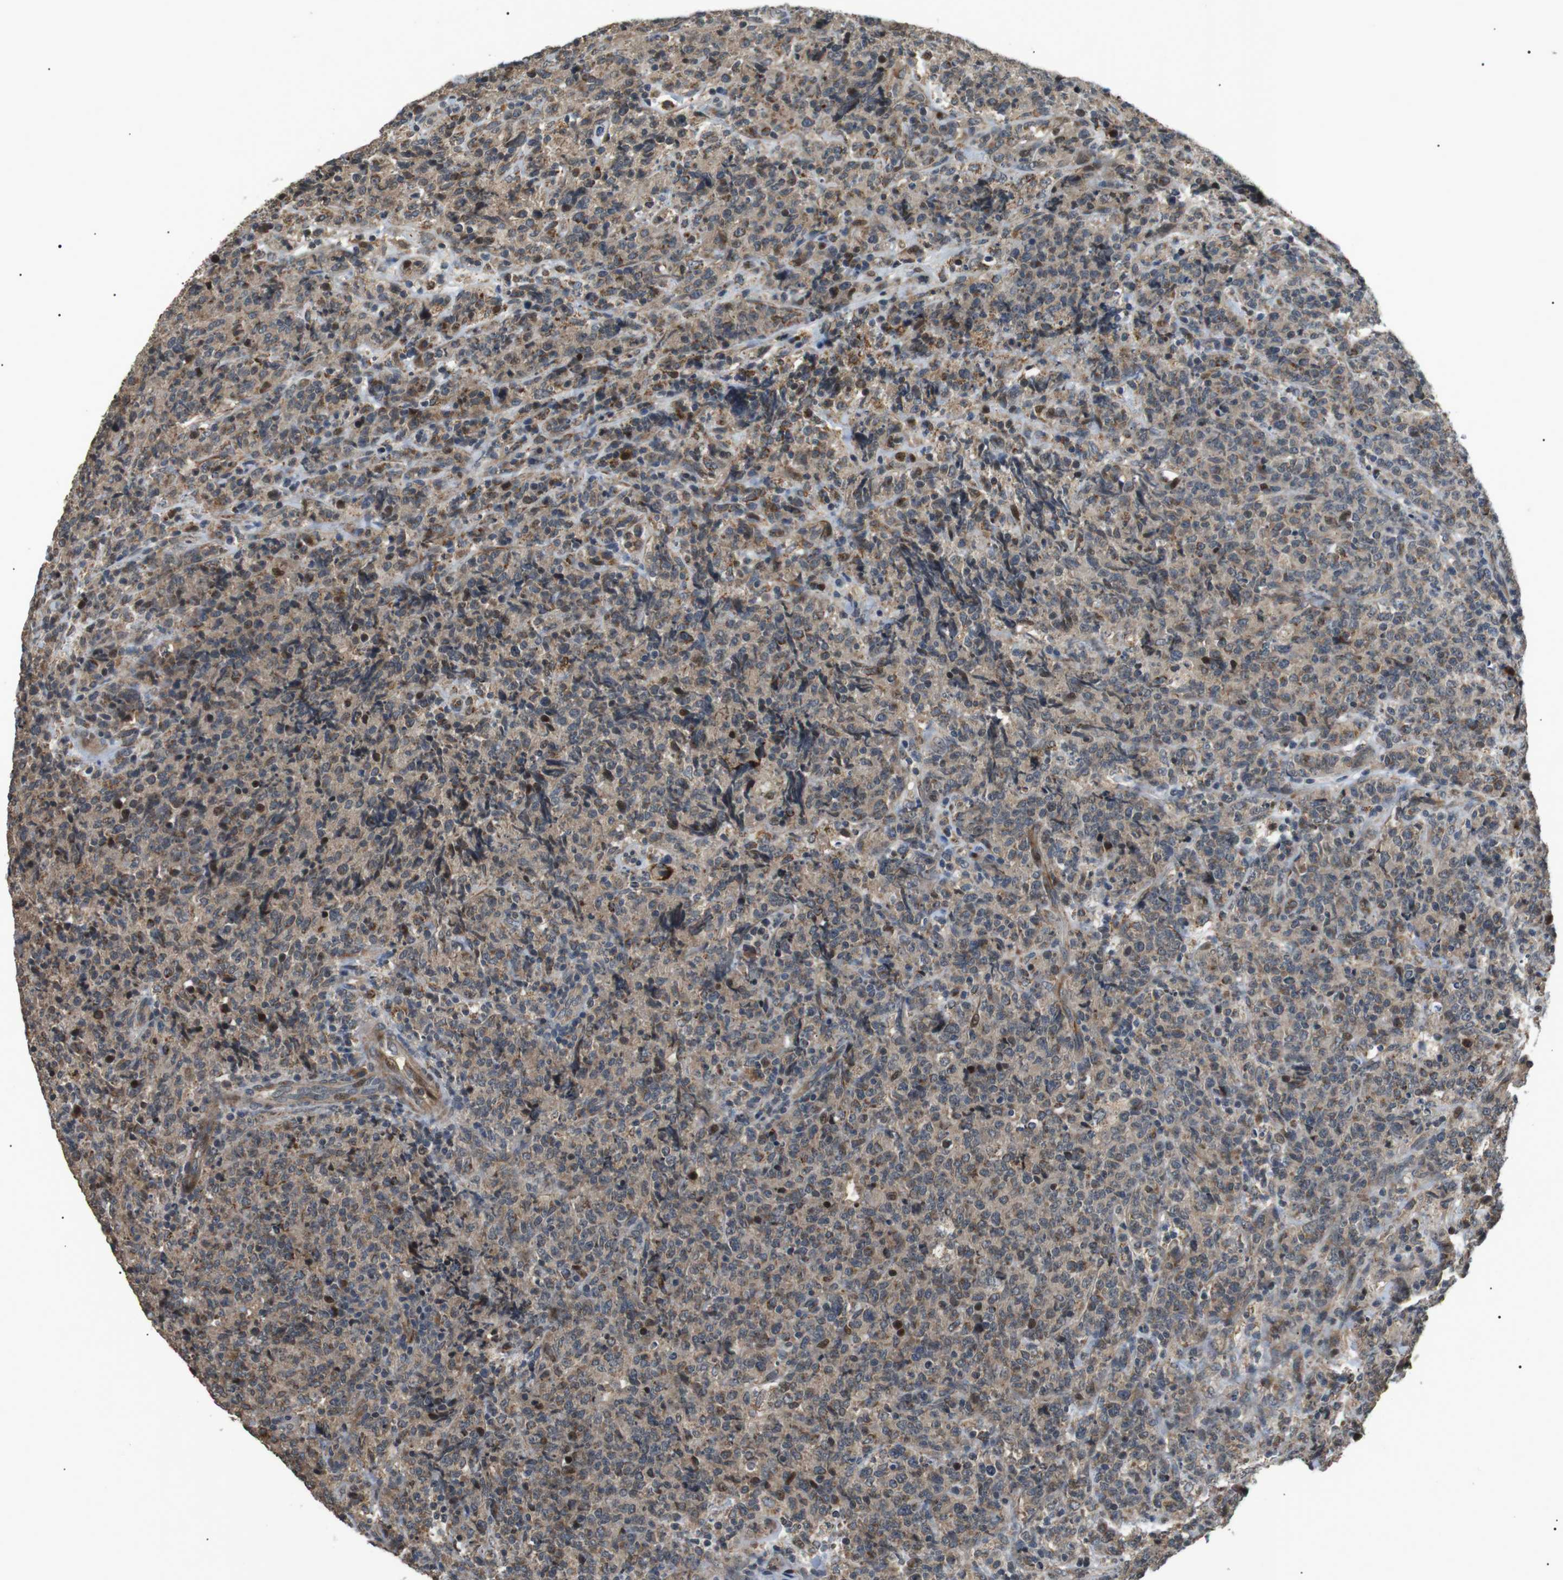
{"staining": {"intensity": "moderate", "quantity": "<25%", "location": "cytoplasmic/membranous,nuclear"}, "tissue": "lymphoma", "cell_type": "Tumor cells", "image_type": "cancer", "snomed": [{"axis": "morphology", "description": "Malignant lymphoma, non-Hodgkin's type, High grade"}, {"axis": "topography", "description": "Tonsil"}], "caption": "Malignant lymphoma, non-Hodgkin's type (high-grade) tissue shows moderate cytoplasmic/membranous and nuclear positivity in about <25% of tumor cells, visualized by immunohistochemistry.", "gene": "HSPA13", "patient": {"sex": "female", "age": 36}}